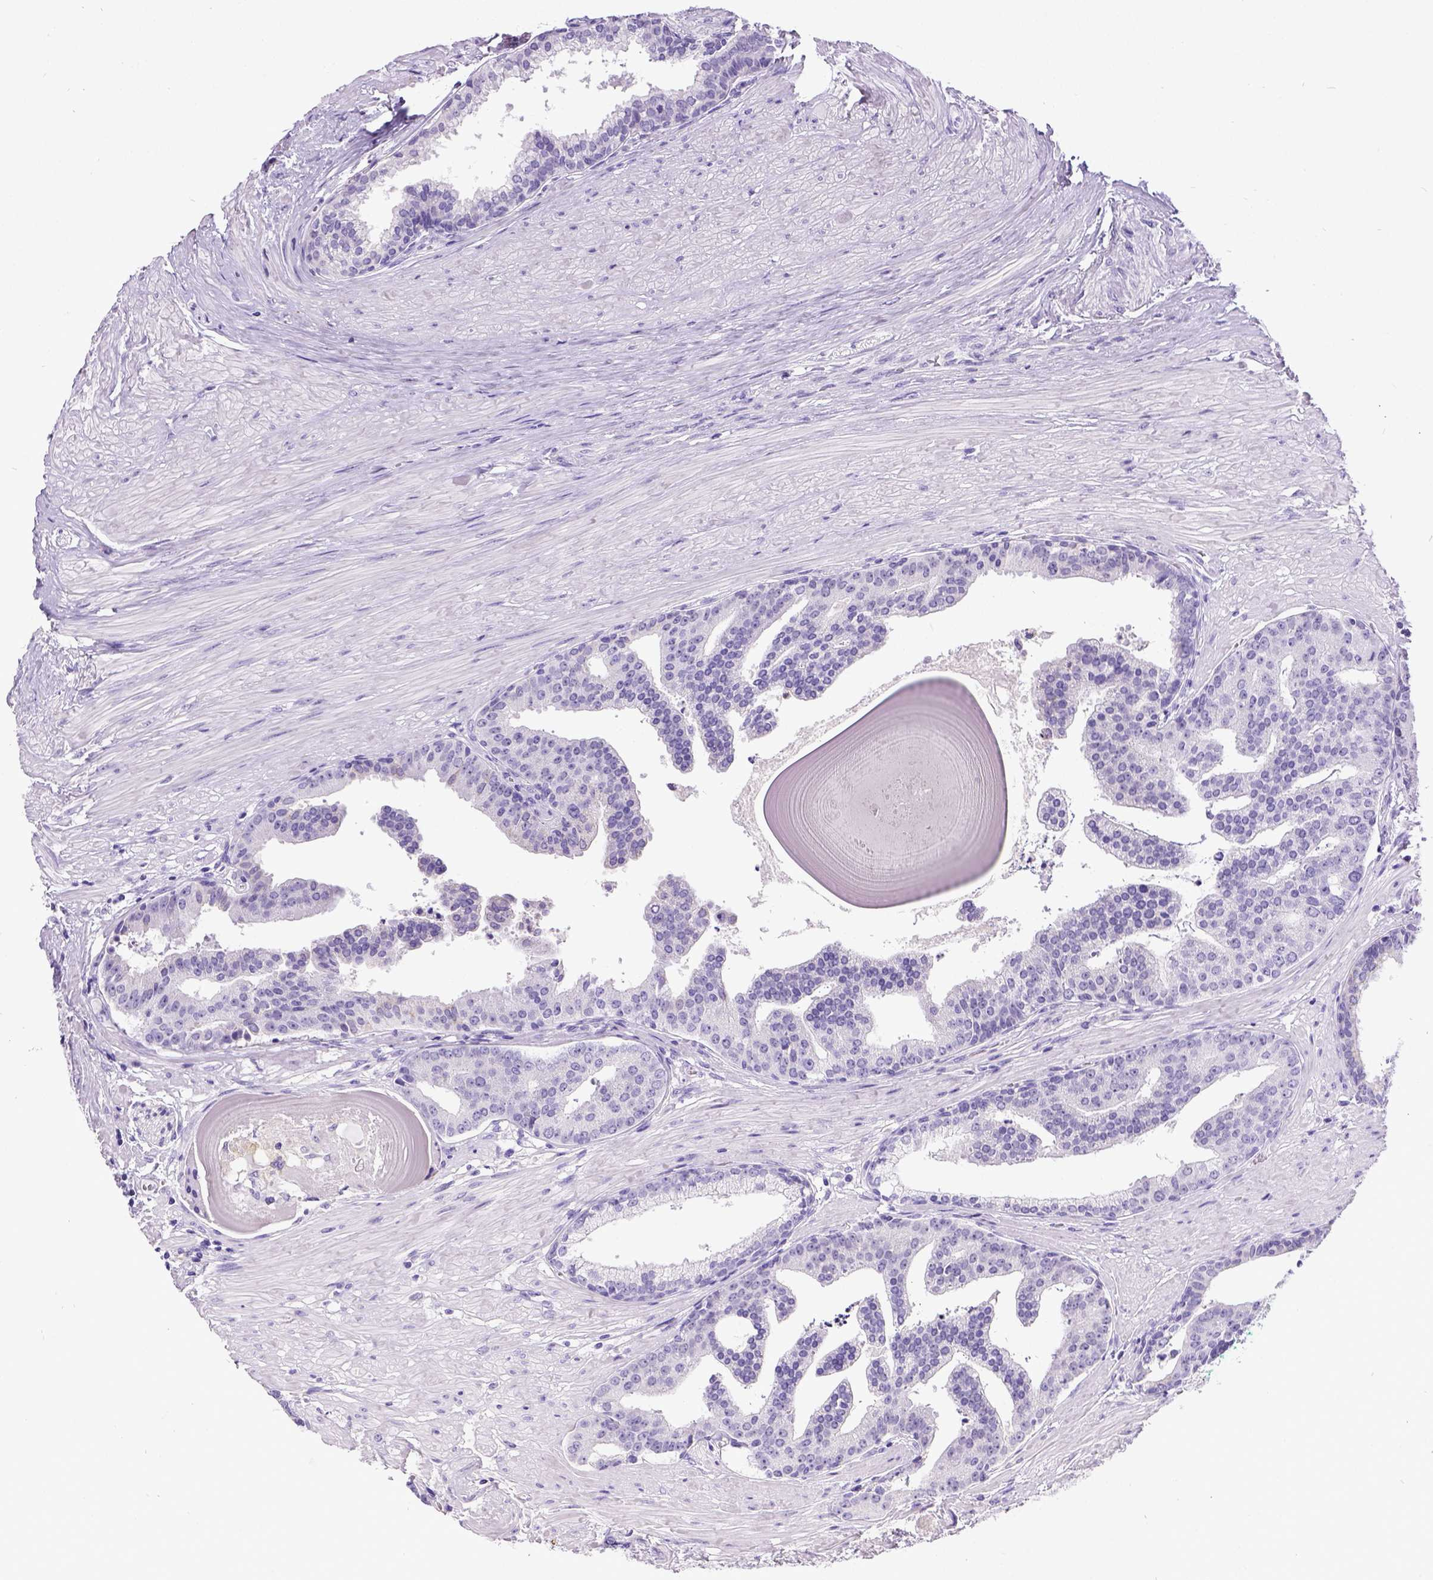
{"staining": {"intensity": "negative", "quantity": "none", "location": "none"}, "tissue": "prostate cancer", "cell_type": "Tumor cells", "image_type": "cancer", "snomed": [{"axis": "morphology", "description": "Adenocarcinoma, NOS"}, {"axis": "topography", "description": "Prostate and seminal vesicle, NOS"}, {"axis": "topography", "description": "Prostate"}], "caption": "Micrograph shows no protein staining in tumor cells of prostate cancer tissue. (DAB IHC with hematoxylin counter stain).", "gene": "SATB2", "patient": {"sex": "male", "age": 44}}